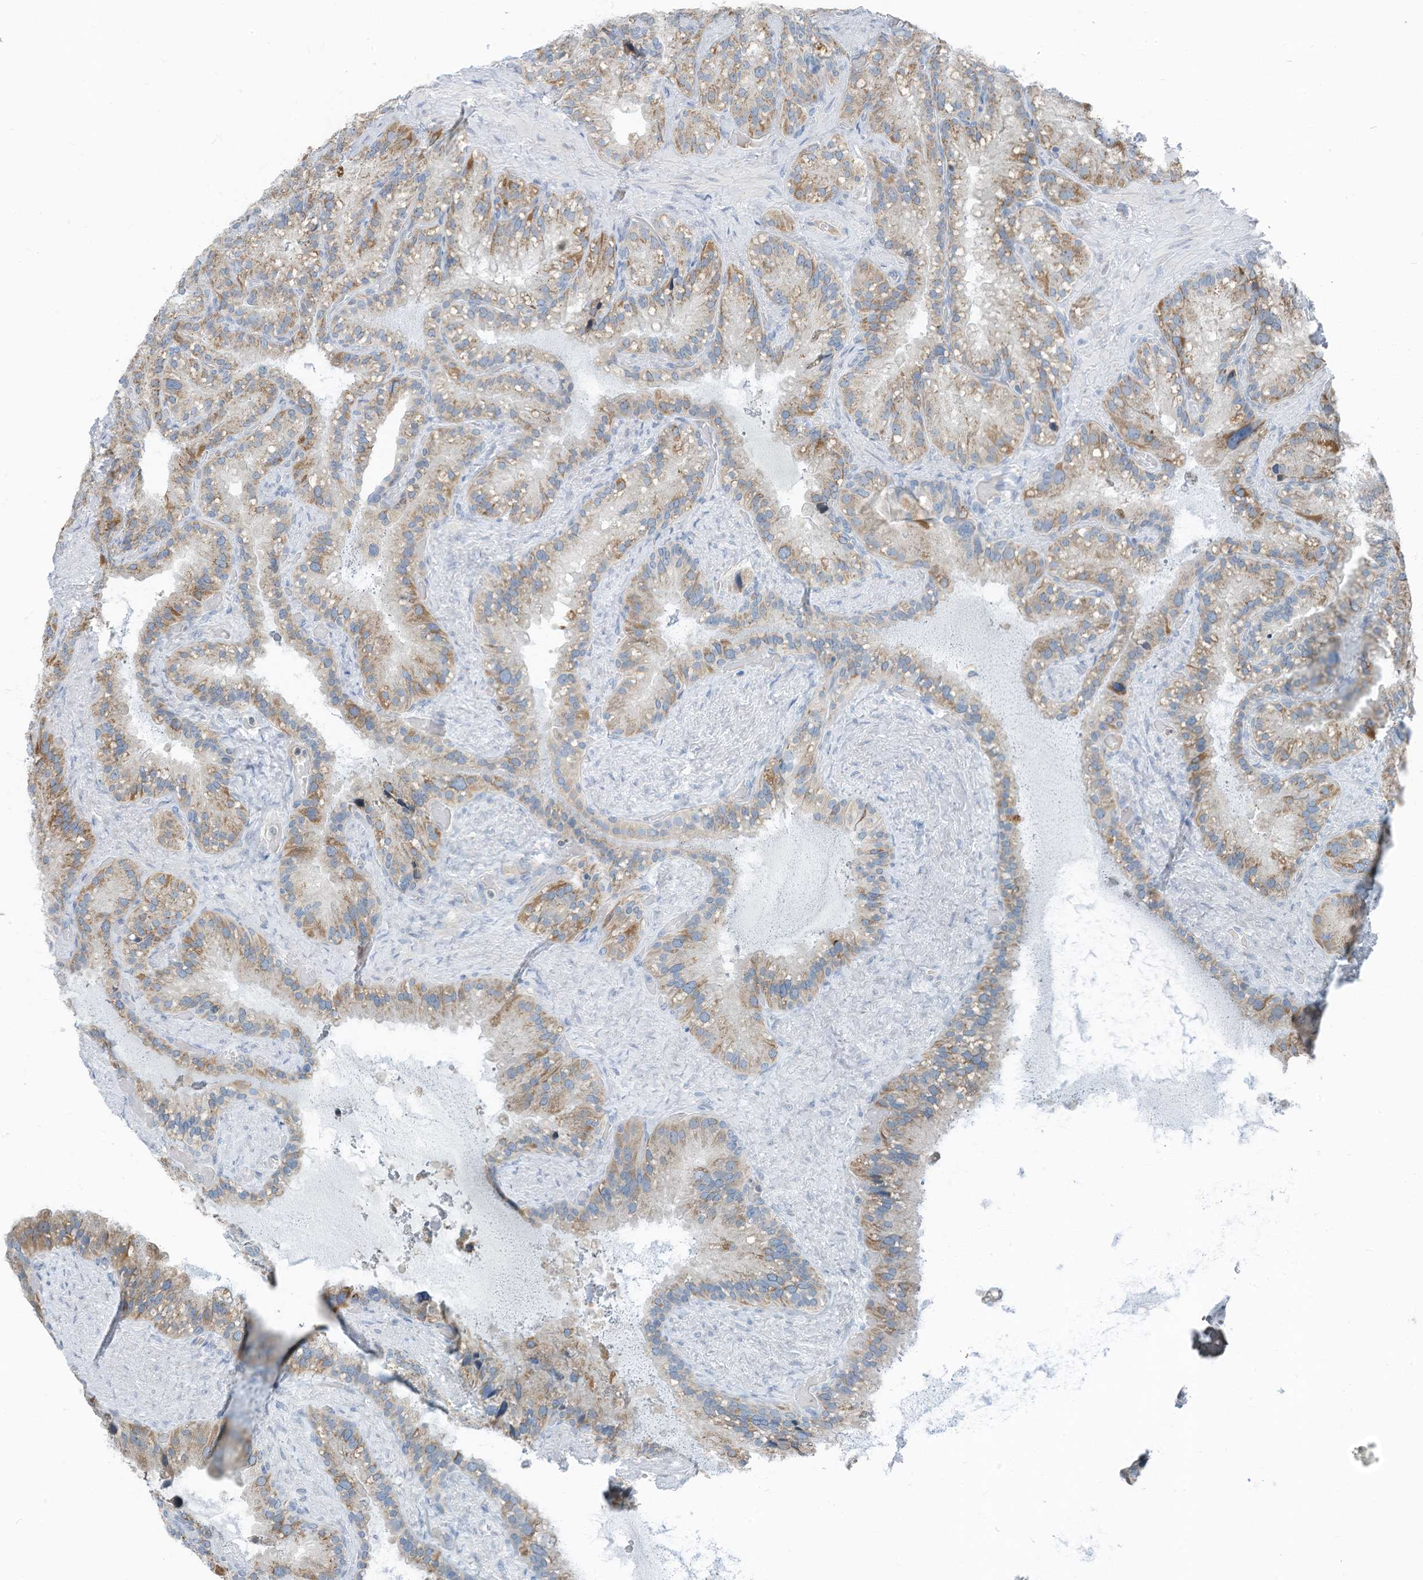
{"staining": {"intensity": "moderate", "quantity": "25%-75%", "location": "cytoplasmic/membranous"}, "tissue": "seminal vesicle", "cell_type": "Glandular cells", "image_type": "normal", "snomed": [{"axis": "morphology", "description": "Normal tissue, NOS"}, {"axis": "topography", "description": "Prostate"}, {"axis": "topography", "description": "Seminal veicle"}], "caption": "Moderate cytoplasmic/membranous expression for a protein is seen in approximately 25%-75% of glandular cells of unremarkable seminal vesicle using immunohistochemistry.", "gene": "CHMP2B", "patient": {"sex": "male", "age": 68}}